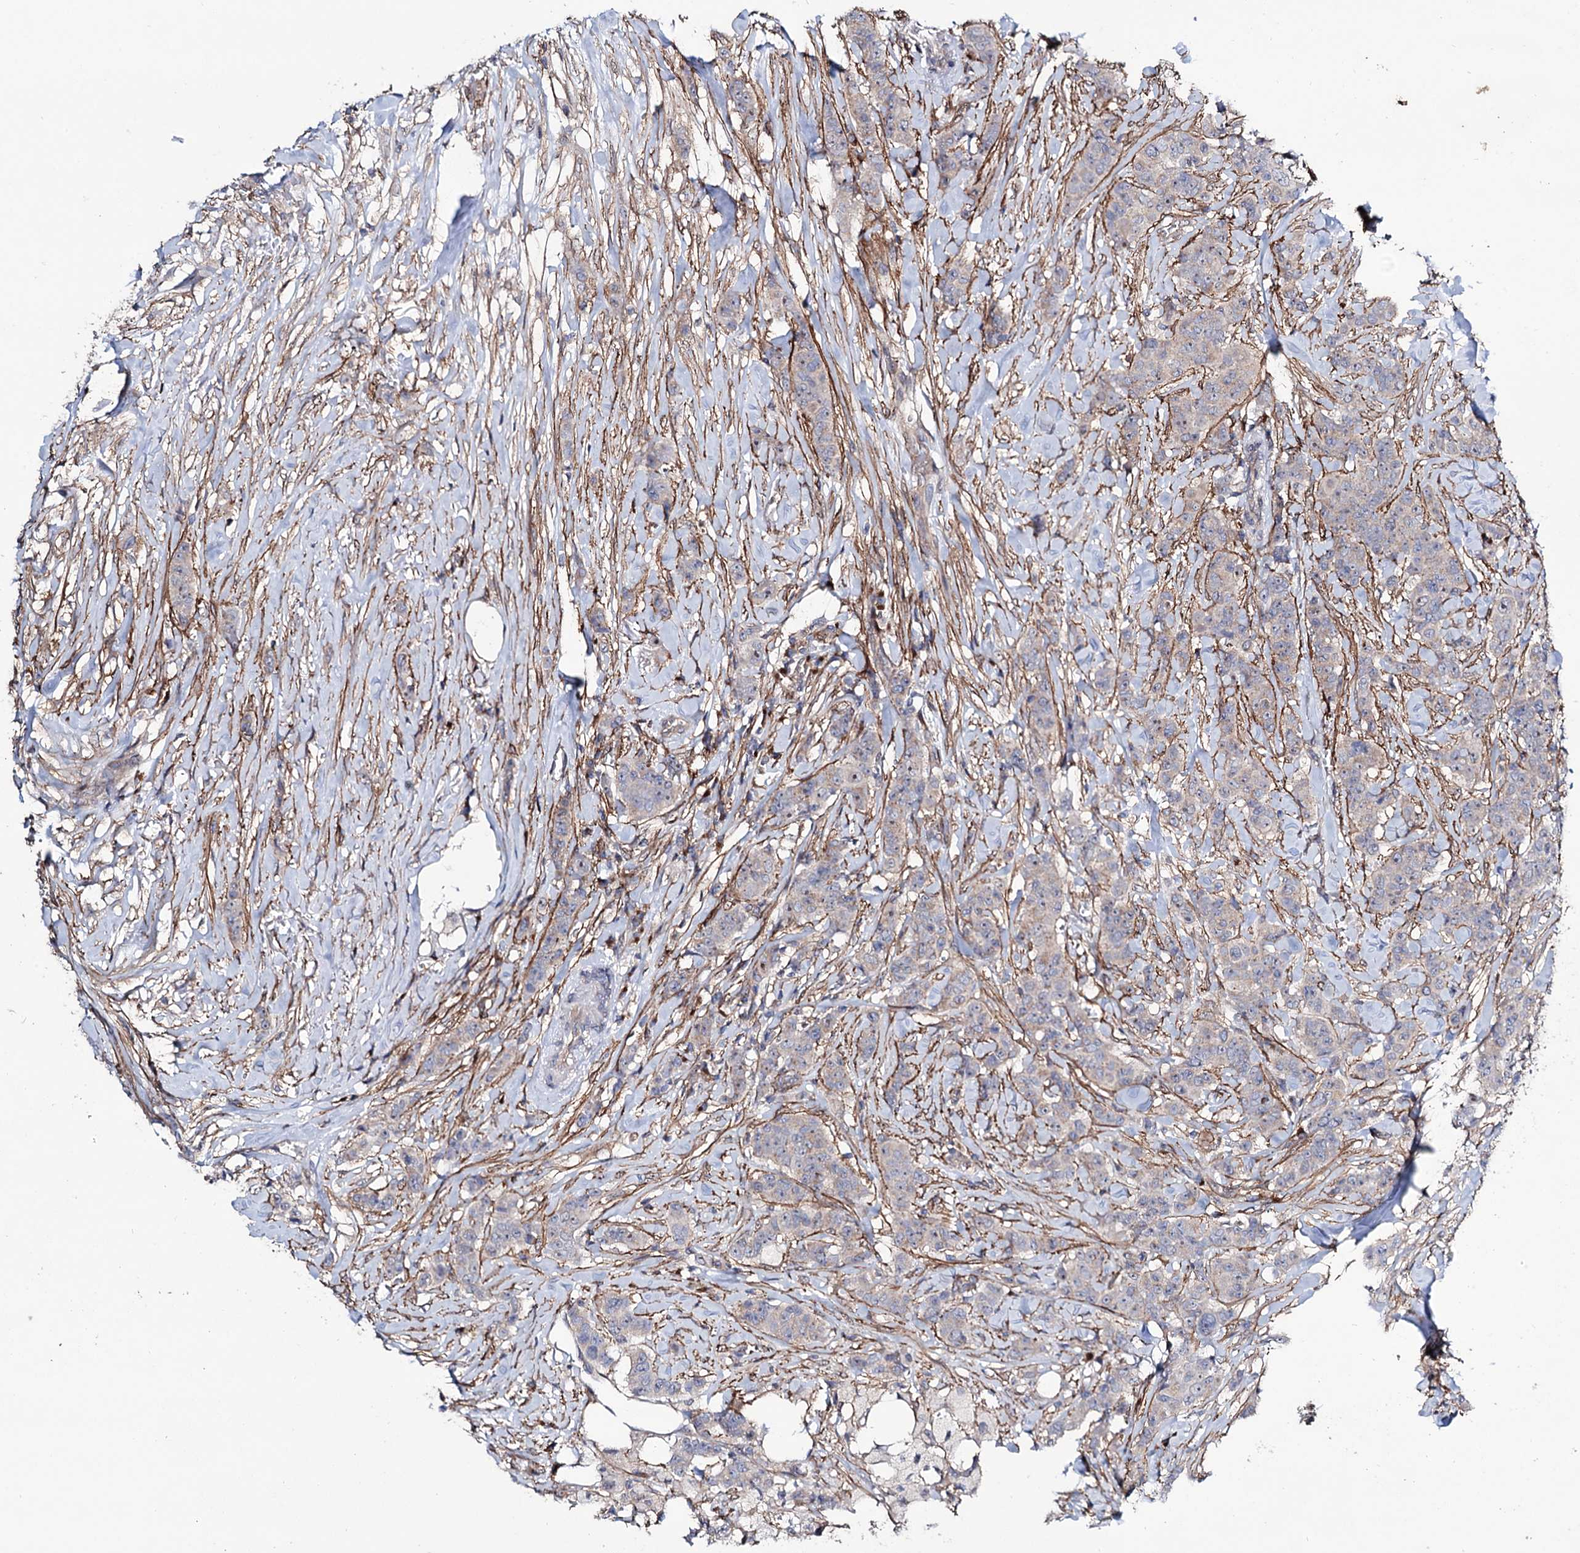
{"staining": {"intensity": "weak", "quantity": "<25%", "location": "cytoplasmic/membranous"}, "tissue": "breast cancer", "cell_type": "Tumor cells", "image_type": "cancer", "snomed": [{"axis": "morphology", "description": "Duct carcinoma"}, {"axis": "topography", "description": "Breast"}], "caption": "High power microscopy image of an immunohistochemistry (IHC) micrograph of breast invasive ductal carcinoma, revealing no significant staining in tumor cells.", "gene": "SEC24A", "patient": {"sex": "female", "age": 40}}